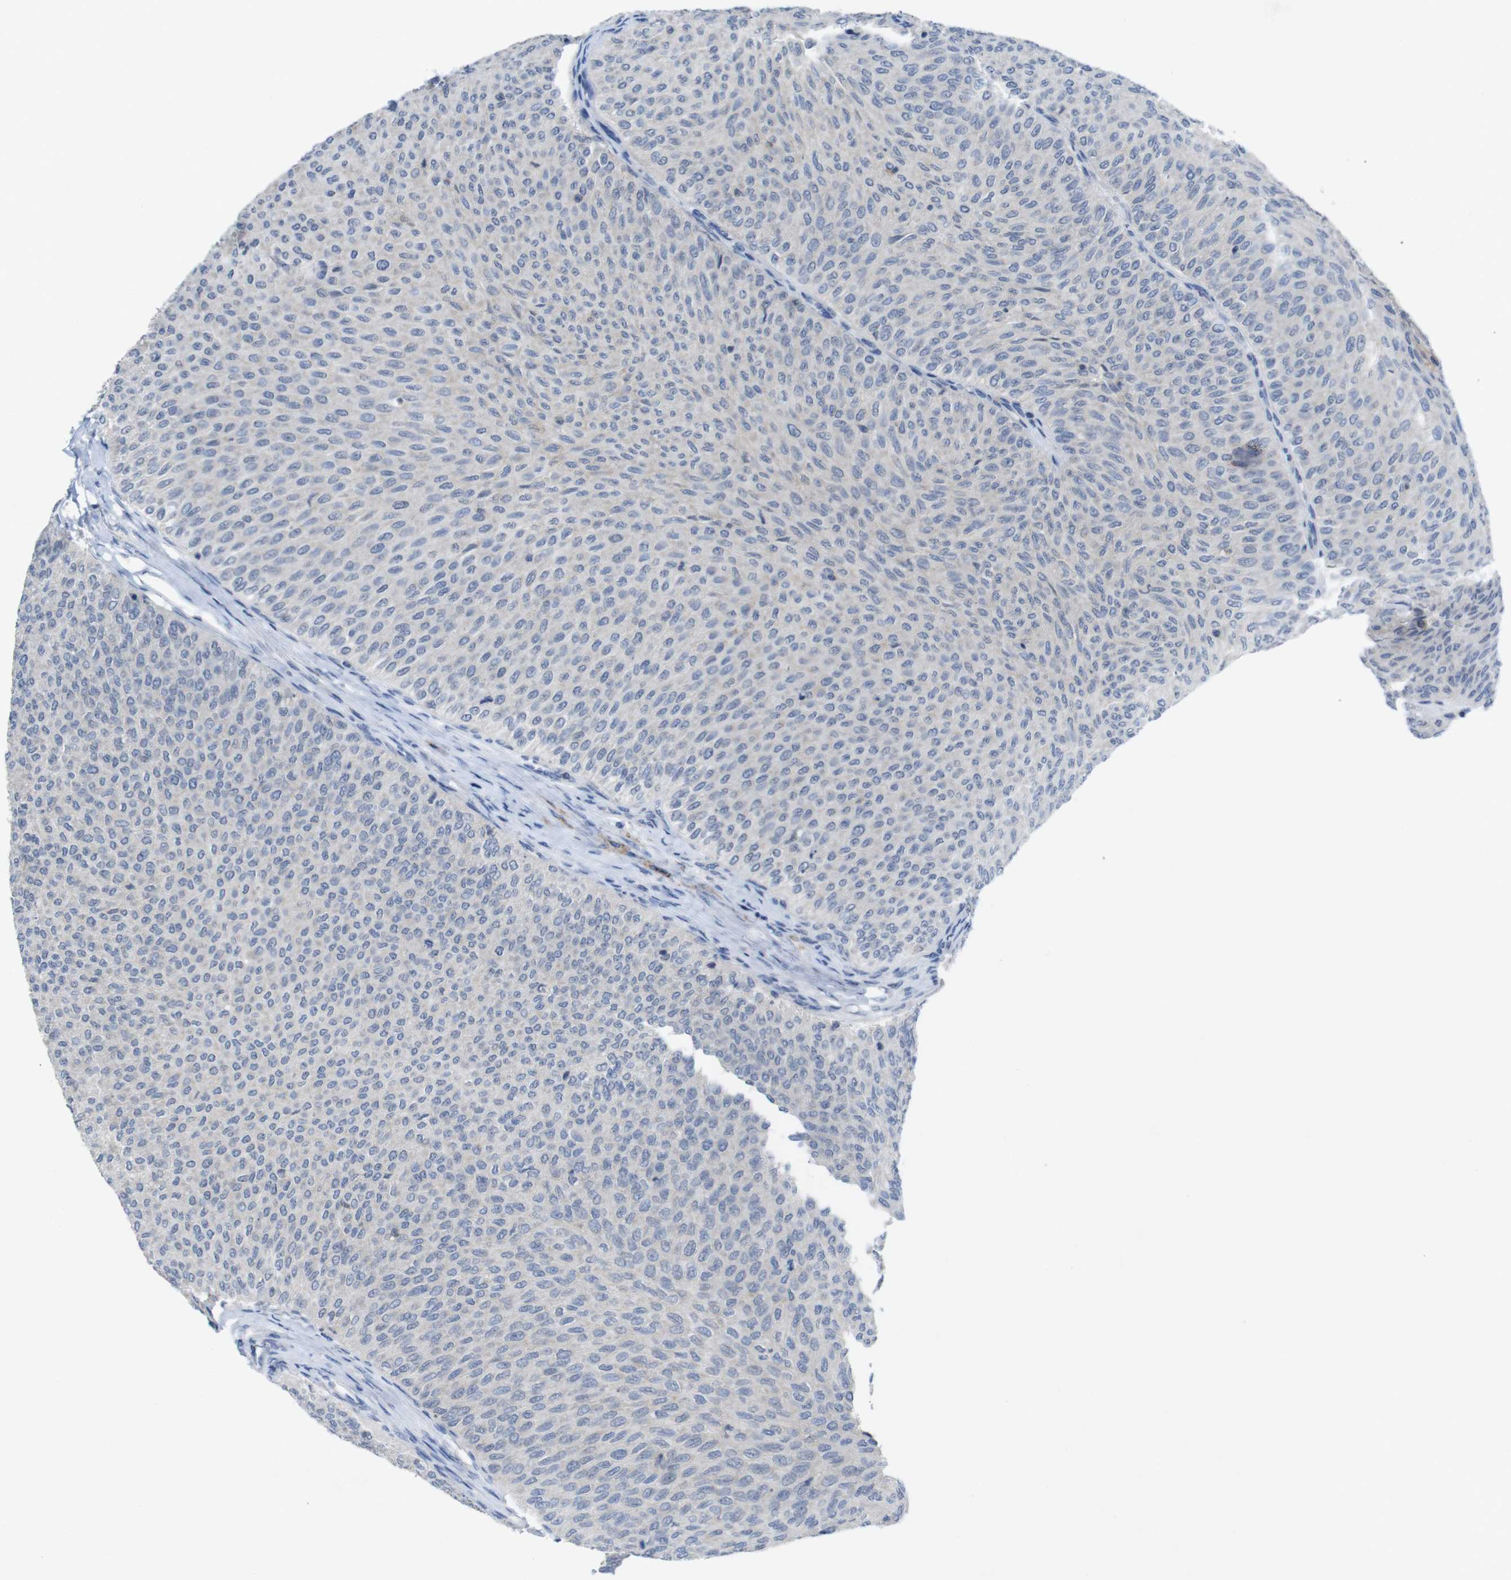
{"staining": {"intensity": "negative", "quantity": "none", "location": "none"}, "tissue": "urothelial cancer", "cell_type": "Tumor cells", "image_type": "cancer", "snomed": [{"axis": "morphology", "description": "Urothelial carcinoma, Low grade"}, {"axis": "topography", "description": "Urinary bladder"}], "caption": "Urothelial cancer stained for a protein using IHC reveals no positivity tumor cells.", "gene": "SLAMF7", "patient": {"sex": "male", "age": 78}}